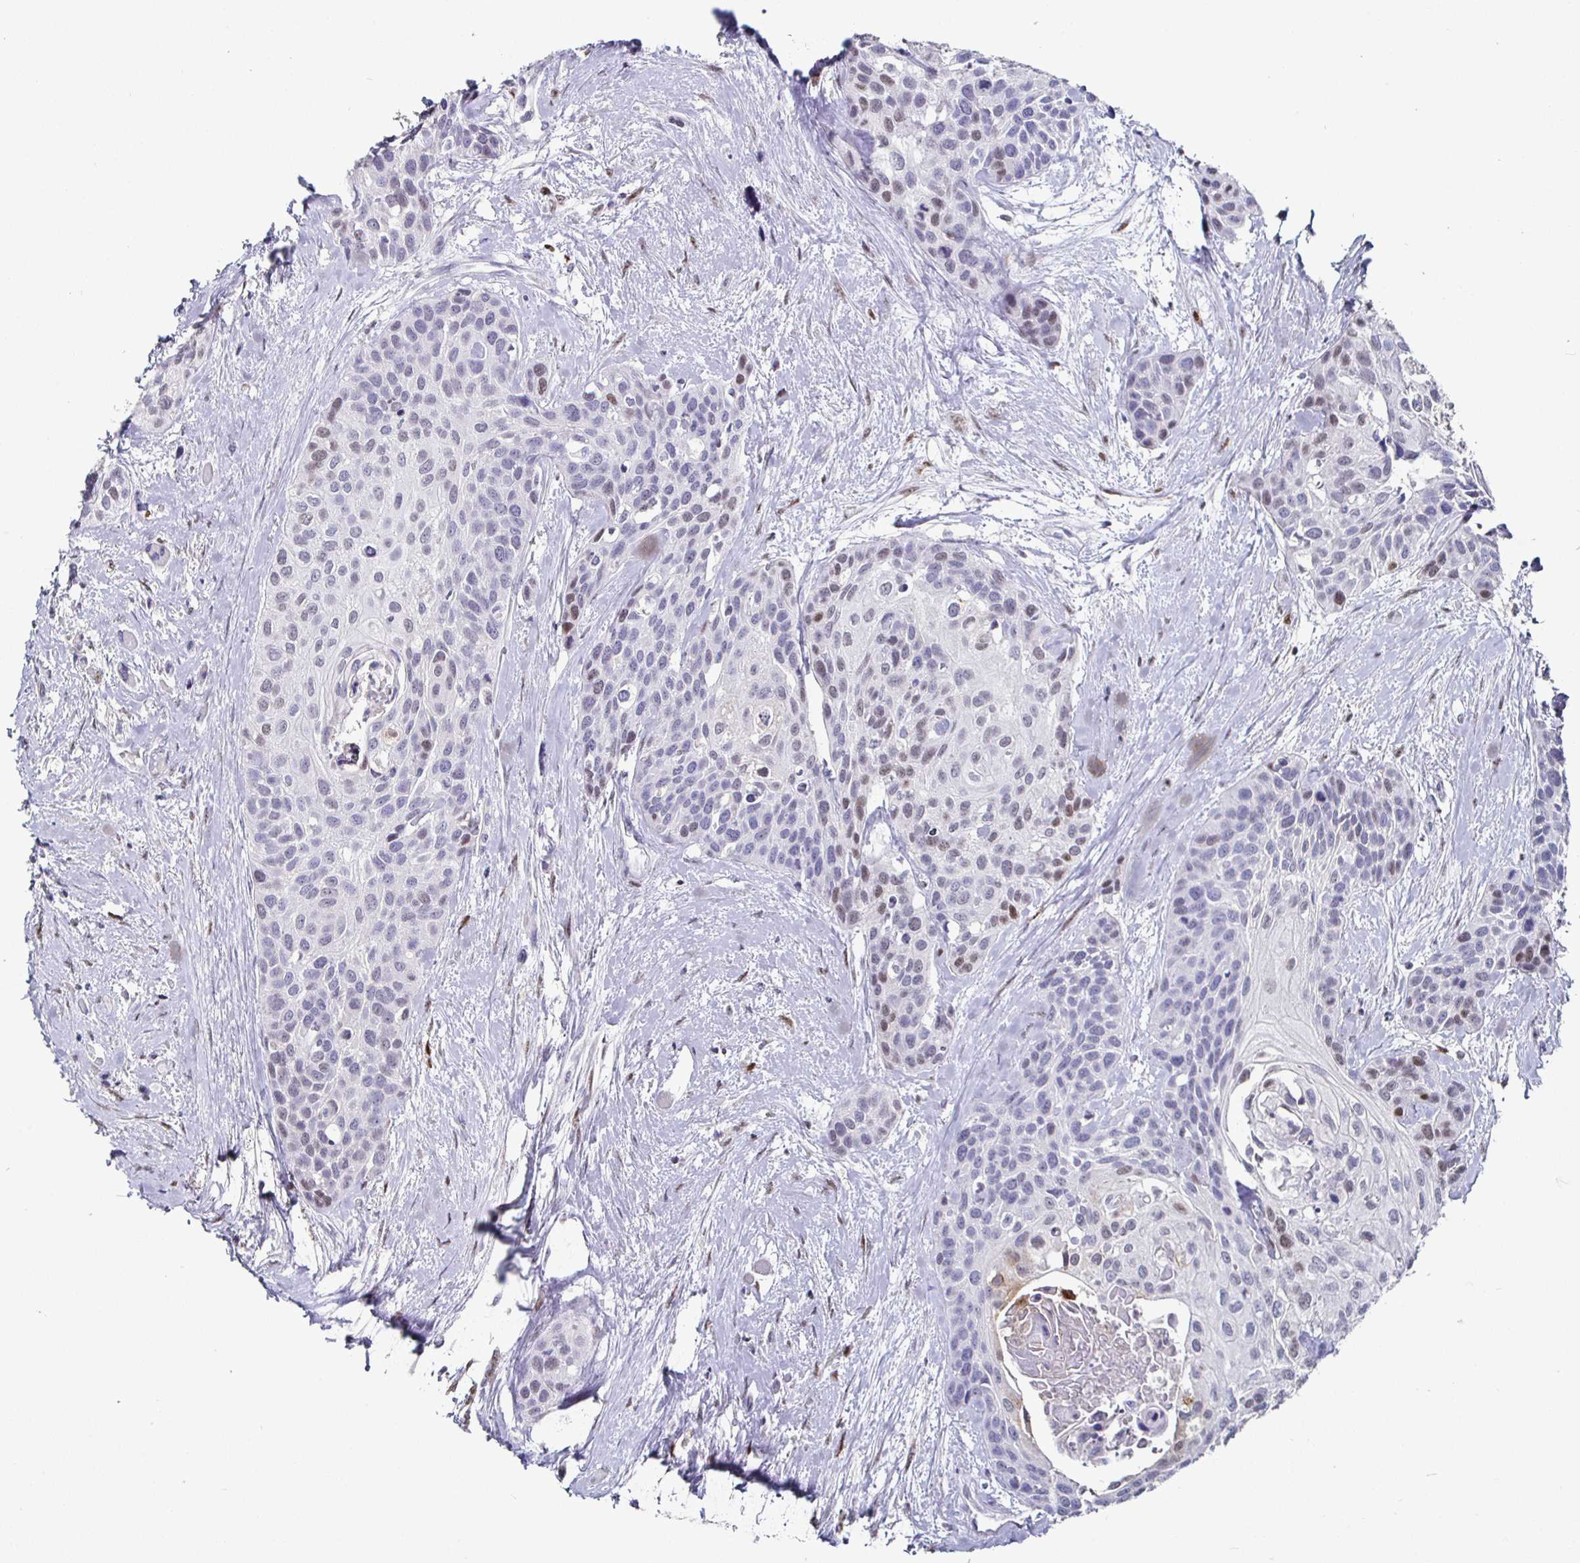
{"staining": {"intensity": "weak", "quantity": "<25%", "location": "nuclear"}, "tissue": "head and neck cancer", "cell_type": "Tumor cells", "image_type": "cancer", "snomed": [{"axis": "morphology", "description": "Squamous cell carcinoma, NOS"}, {"axis": "topography", "description": "Head-Neck"}], "caption": "DAB (3,3'-diaminobenzidine) immunohistochemical staining of human squamous cell carcinoma (head and neck) exhibits no significant expression in tumor cells.", "gene": "RUNX2", "patient": {"sex": "female", "age": 50}}